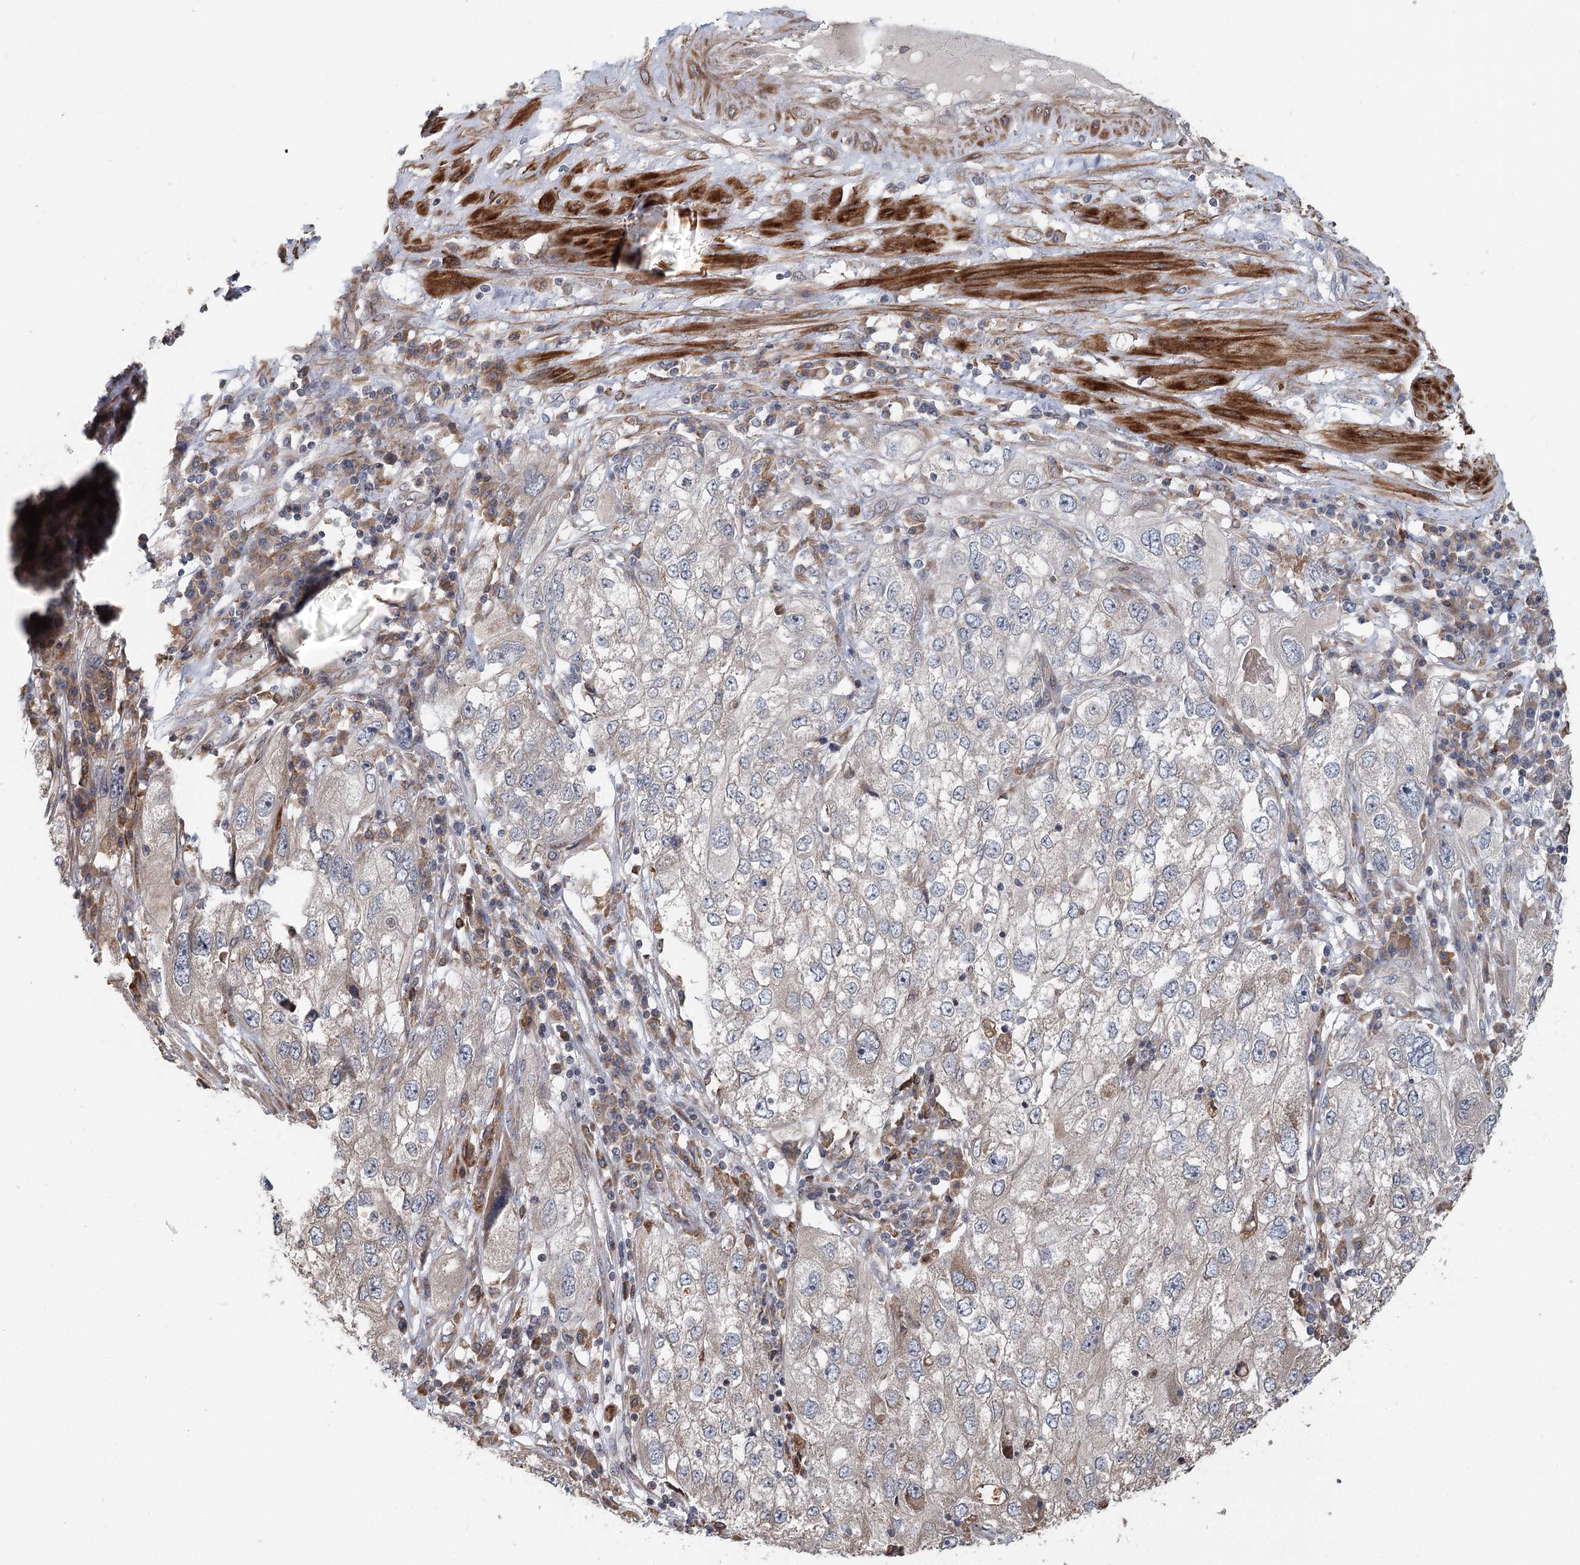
{"staining": {"intensity": "negative", "quantity": "none", "location": "none"}, "tissue": "endometrial cancer", "cell_type": "Tumor cells", "image_type": "cancer", "snomed": [{"axis": "morphology", "description": "Adenocarcinoma, NOS"}, {"axis": "topography", "description": "Endometrium"}], "caption": "Immunohistochemistry of endometrial adenocarcinoma exhibits no positivity in tumor cells.", "gene": "RNF111", "patient": {"sex": "female", "age": 49}}